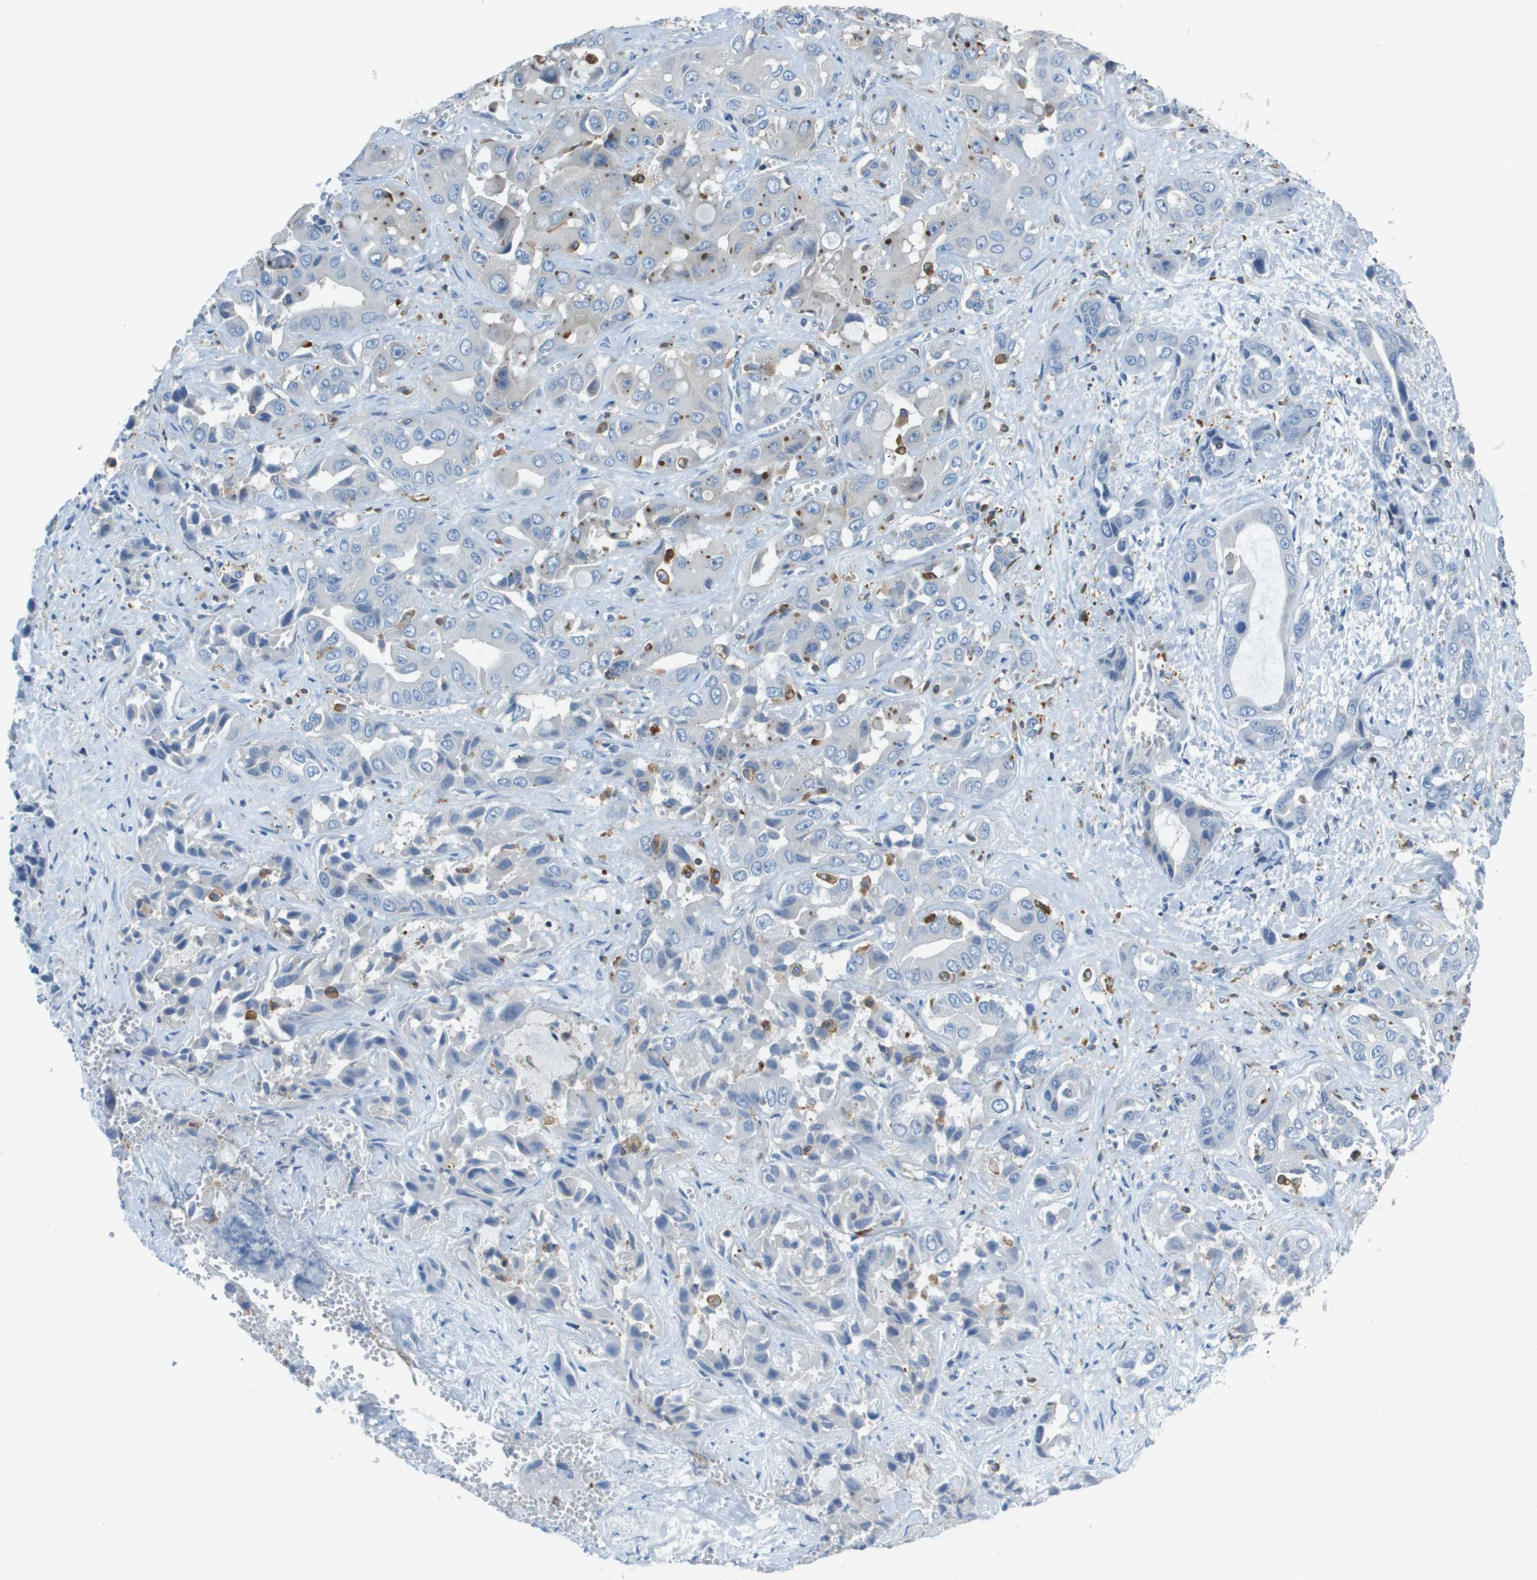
{"staining": {"intensity": "negative", "quantity": "none", "location": "none"}, "tissue": "liver cancer", "cell_type": "Tumor cells", "image_type": "cancer", "snomed": [{"axis": "morphology", "description": "Cholangiocarcinoma"}, {"axis": "topography", "description": "Liver"}], "caption": "Immunohistochemistry micrograph of liver cancer (cholangiocarcinoma) stained for a protein (brown), which demonstrates no staining in tumor cells.", "gene": "APBB1IP", "patient": {"sex": "female", "age": 52}}